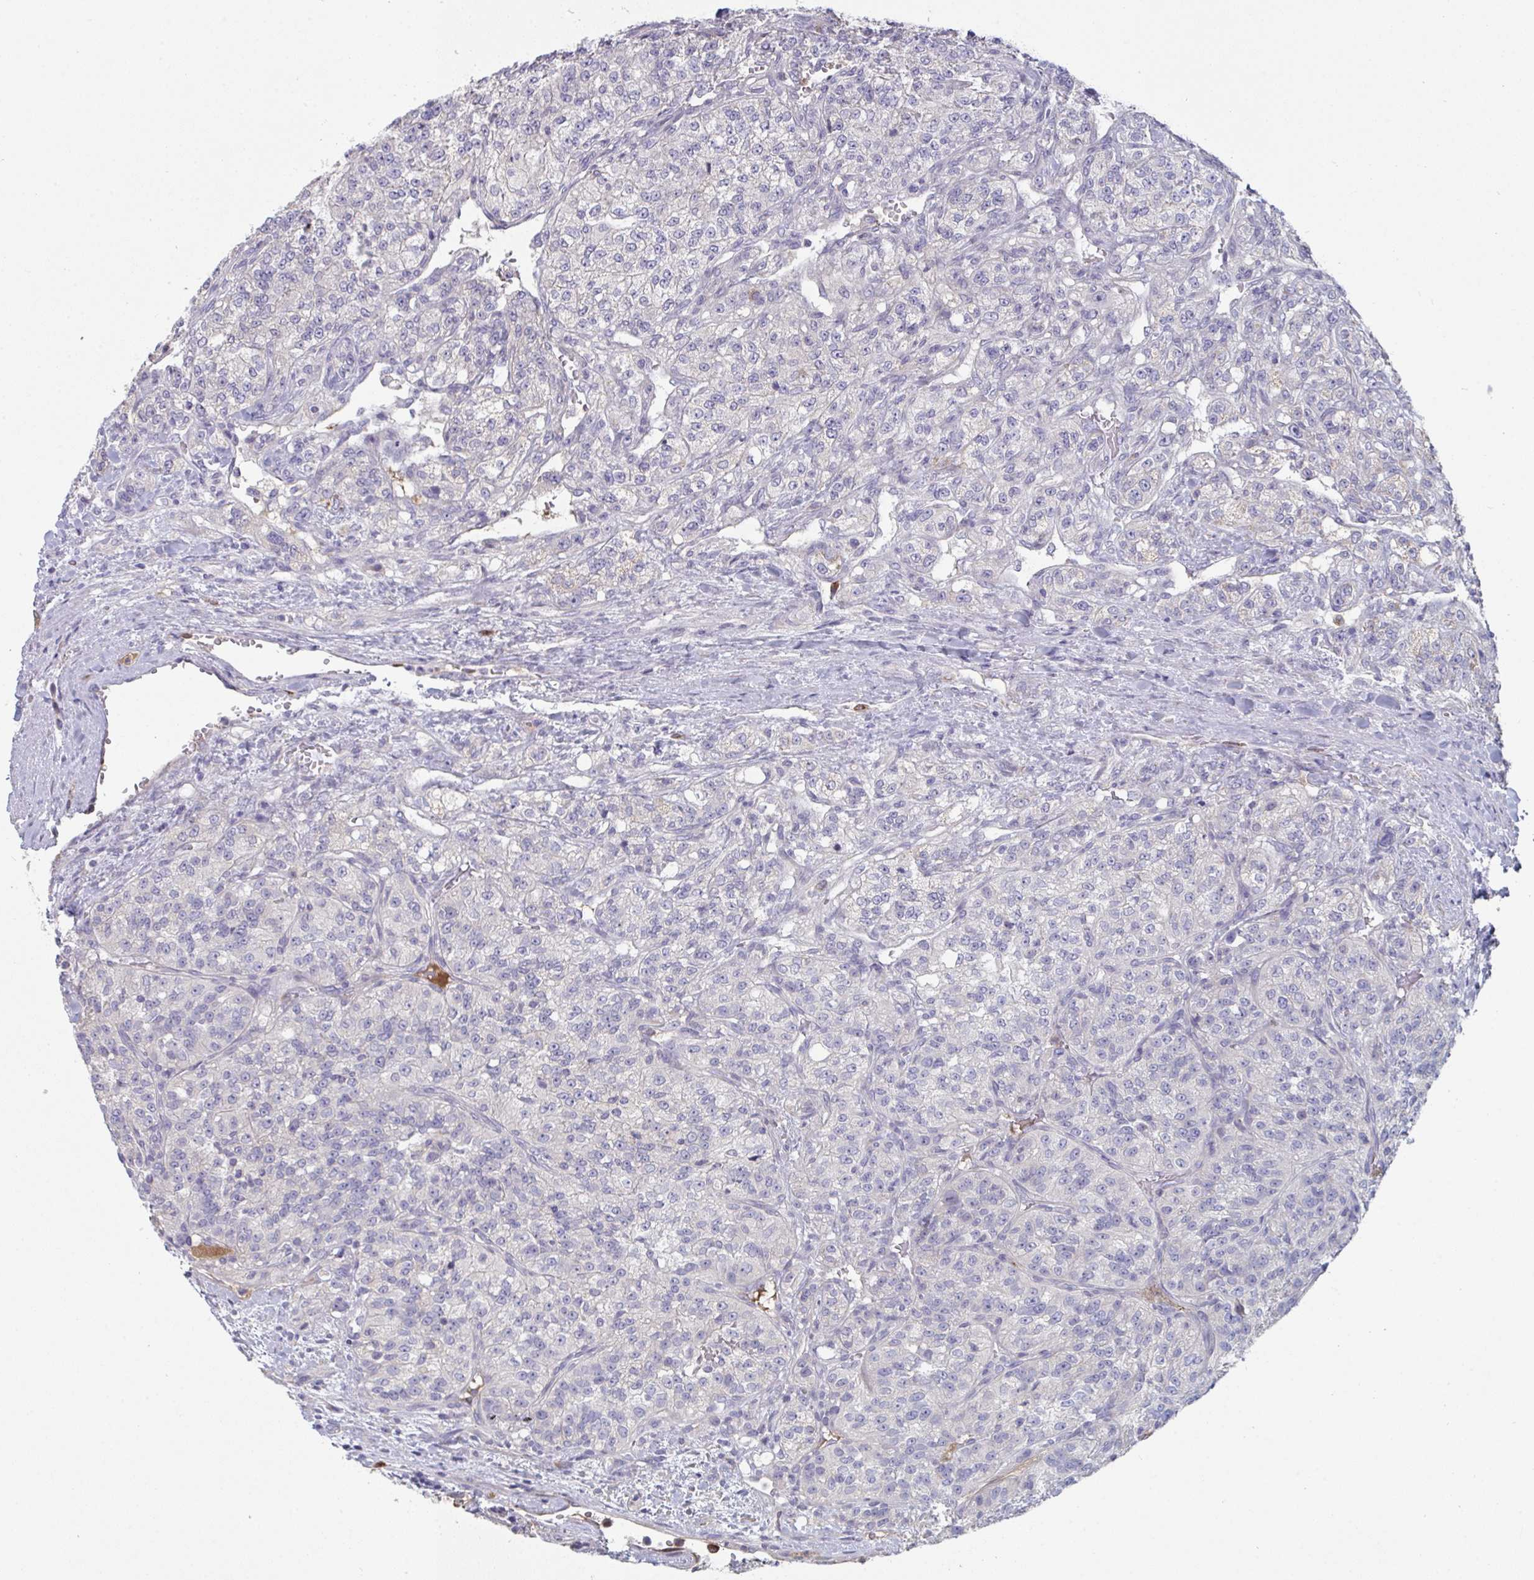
{"staining": {"intensity": "negative", "quantity": "none", "location": "none"}, "tissue": "renal cancer", "cell_type": "Tumor cells", "image_type": "cancer", "snomed": [{"axis": "morphology", "description": "Adenocarcinoma, NOS"}, {"axis": "topography", "description": "Kidney"}], "caption": "Immunohistochemistry (IHC) of renal cancer (adenocarcinoma) exhibits no staining in tumor cells. (DAB (3,3'-diaminobenzidine) IHC with hematoxylin counter stain).", "gene": "HGFAC", "patient": {"sex": "female", "age": 63}}